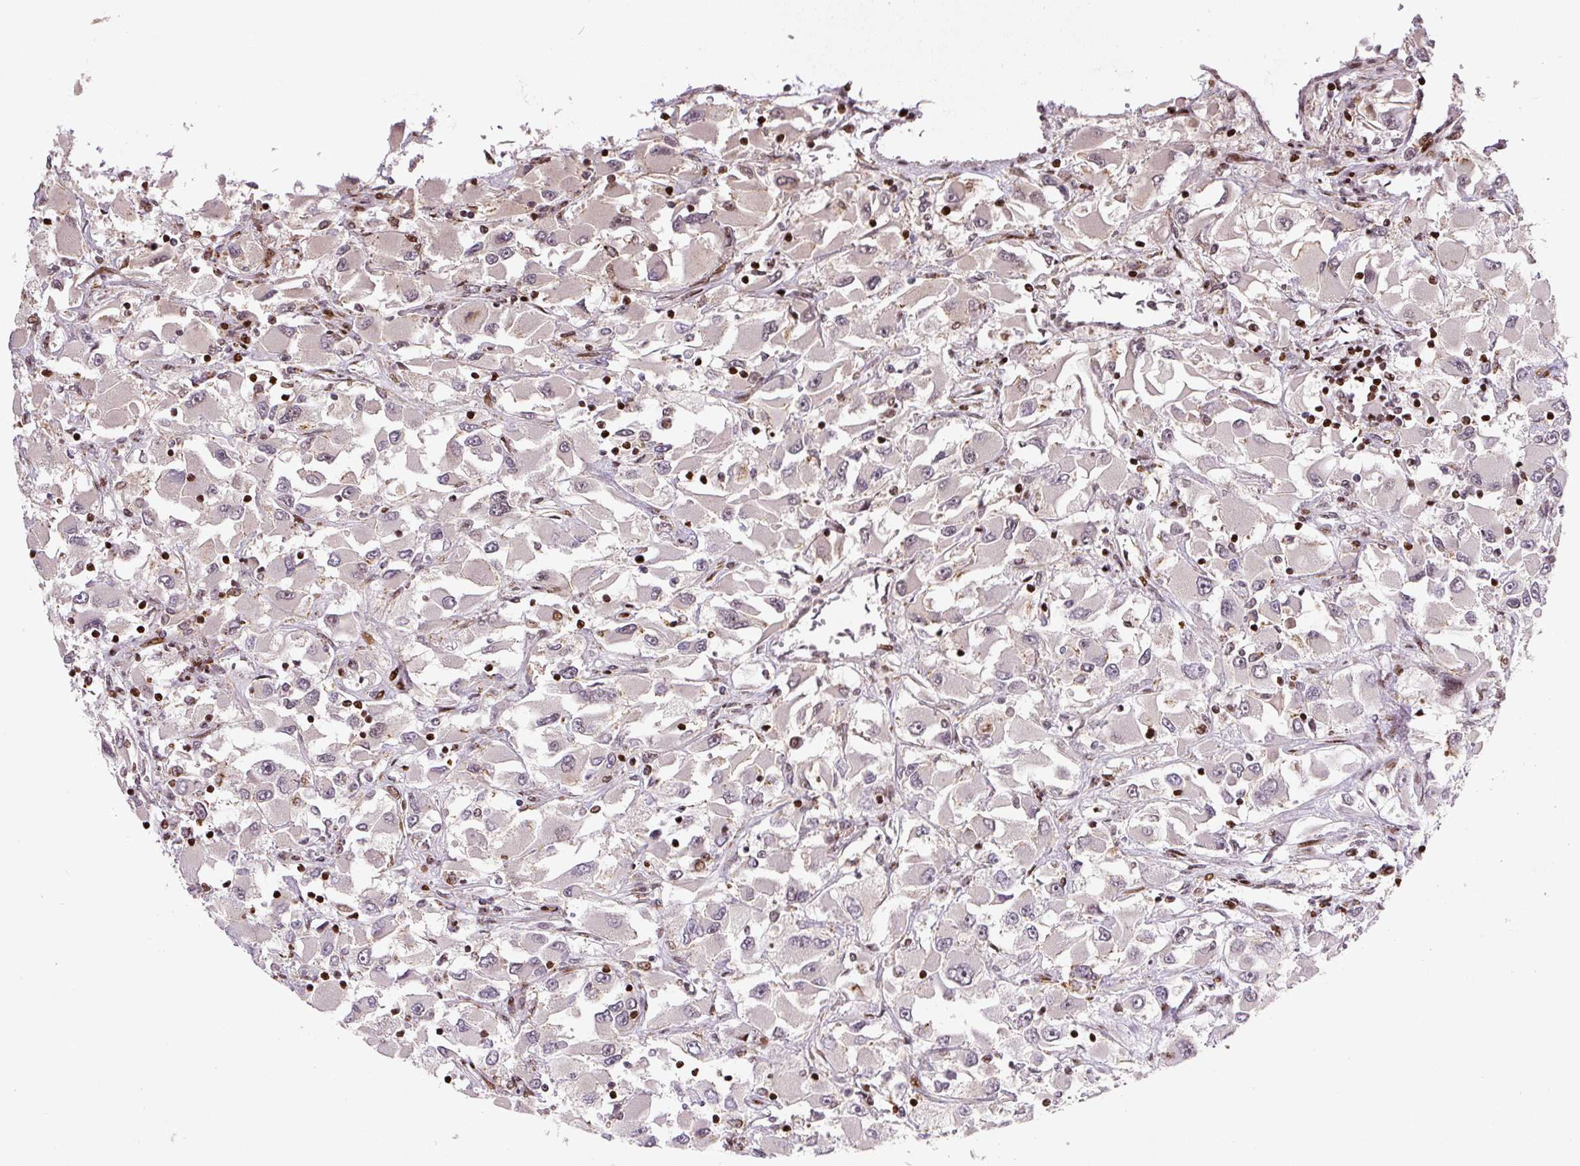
{"staining": {"intensity": "negative", "quantity": "none", "location": "none"}, "tissue": "renal cancer", "cell_type": "Tumor cells", "image_type": "cancer", "snomed": [{"axis": "morphology", "description": "Adenocarcinoma, NOS"}, {"axis": "topography", "description": "Kidney"}], "caption": "This is a photomicrograph of immunohistochemistry staining of renal adenocarcinoma, which shows no expression in tumor cells.", "gene": "PYDC2", "patient": {"sex": "female", "age": 52}}